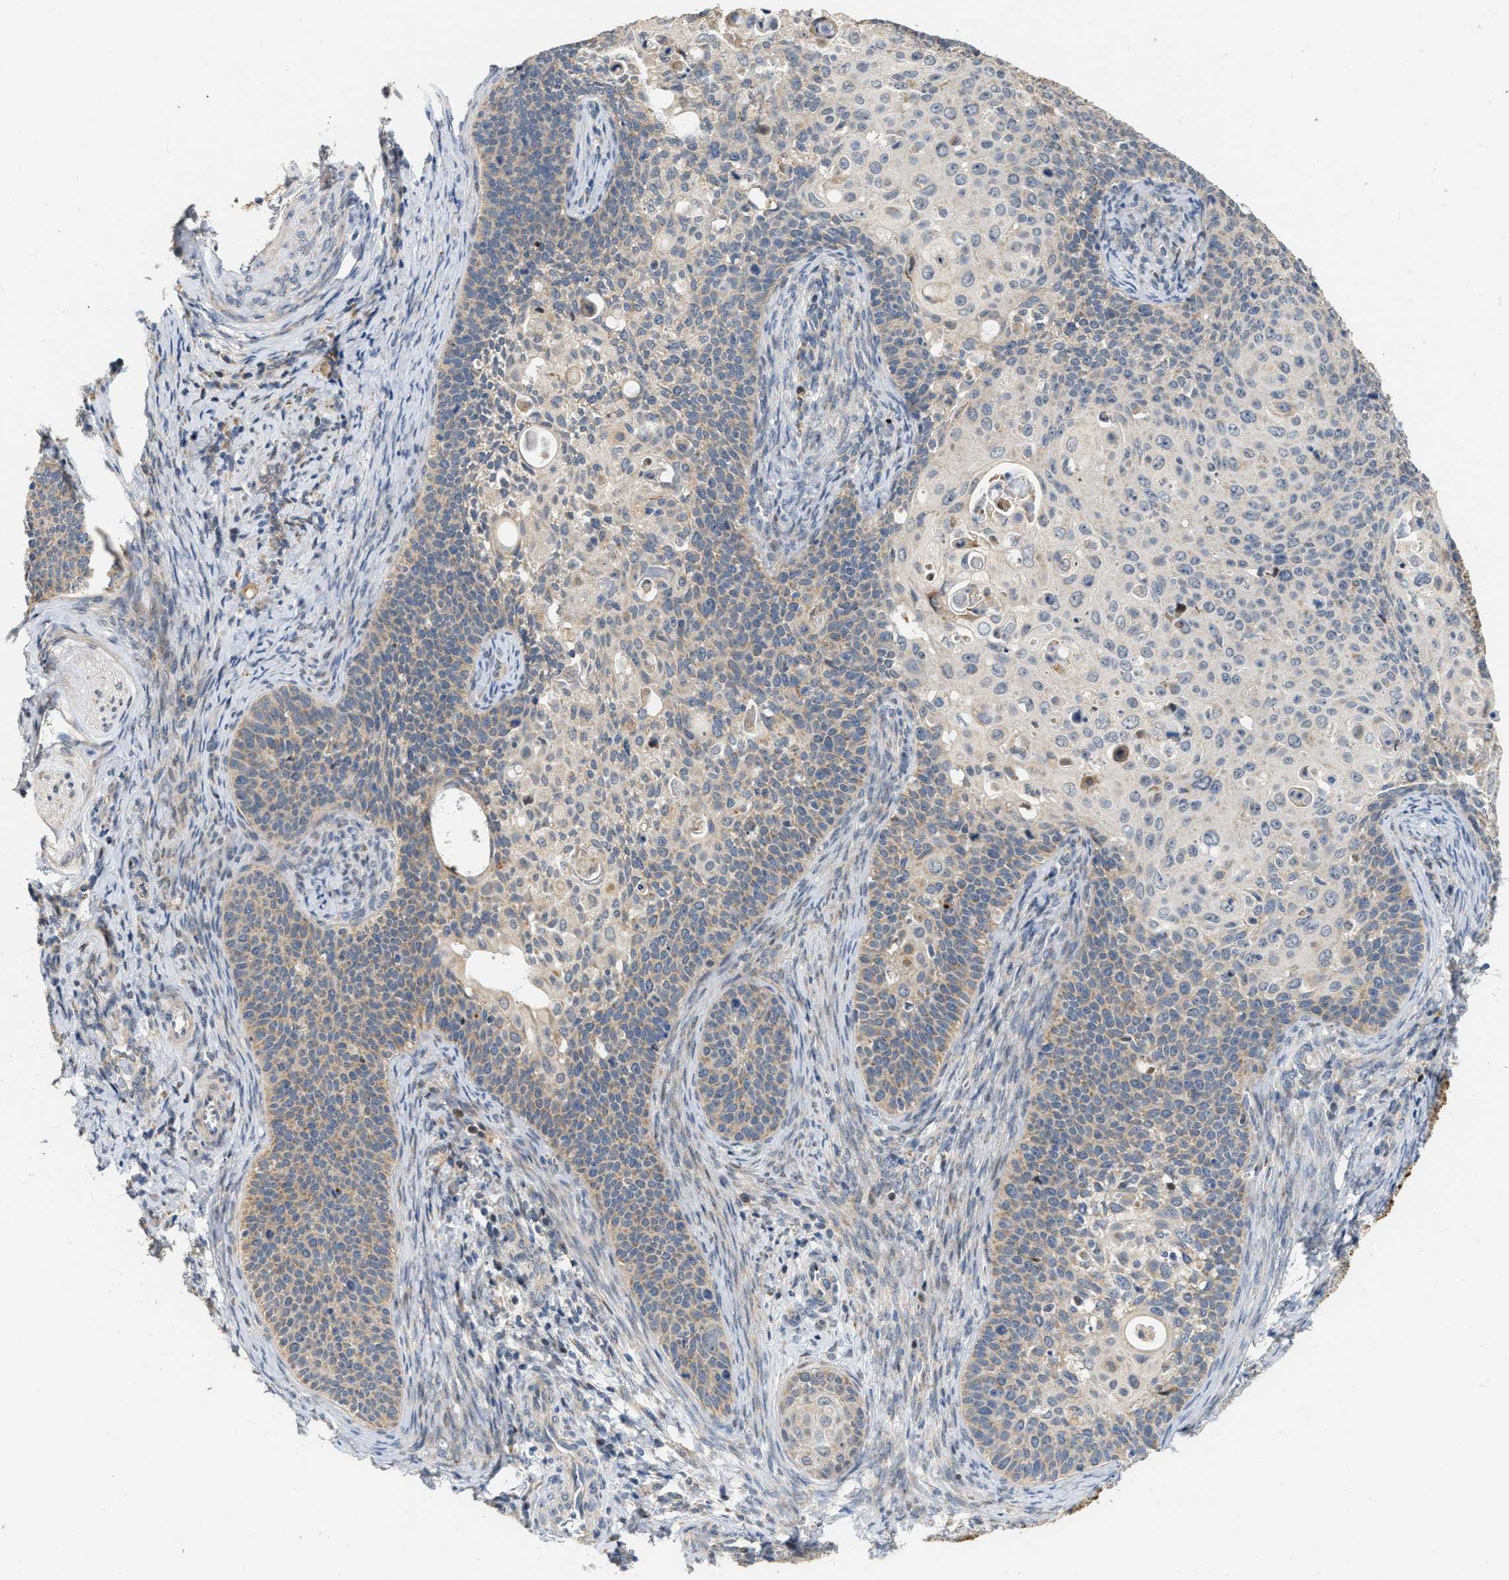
{"staining": {"intensity": "weak", "quantity": ">75%", "location": "cytoplasmic/membranous"}, "tissue": "cervical cancer", "cell_type": "Tumor cells", "image_type": "cancer", "snomed": [{"axis": "morphology", "description": "Squamous cell carcinoma, NOS"}, {"axis": "topography", "description": "Cervix"}], "caption": "A high-resolution micrograph shows IHC staining of squamous cell carcinoma (cervical), which shows weak cytoplasmic/membranous staining in about >75% of tumor cells.", "gene": "DEPTOR", "patient": {"sex": "female", "age": 33}}